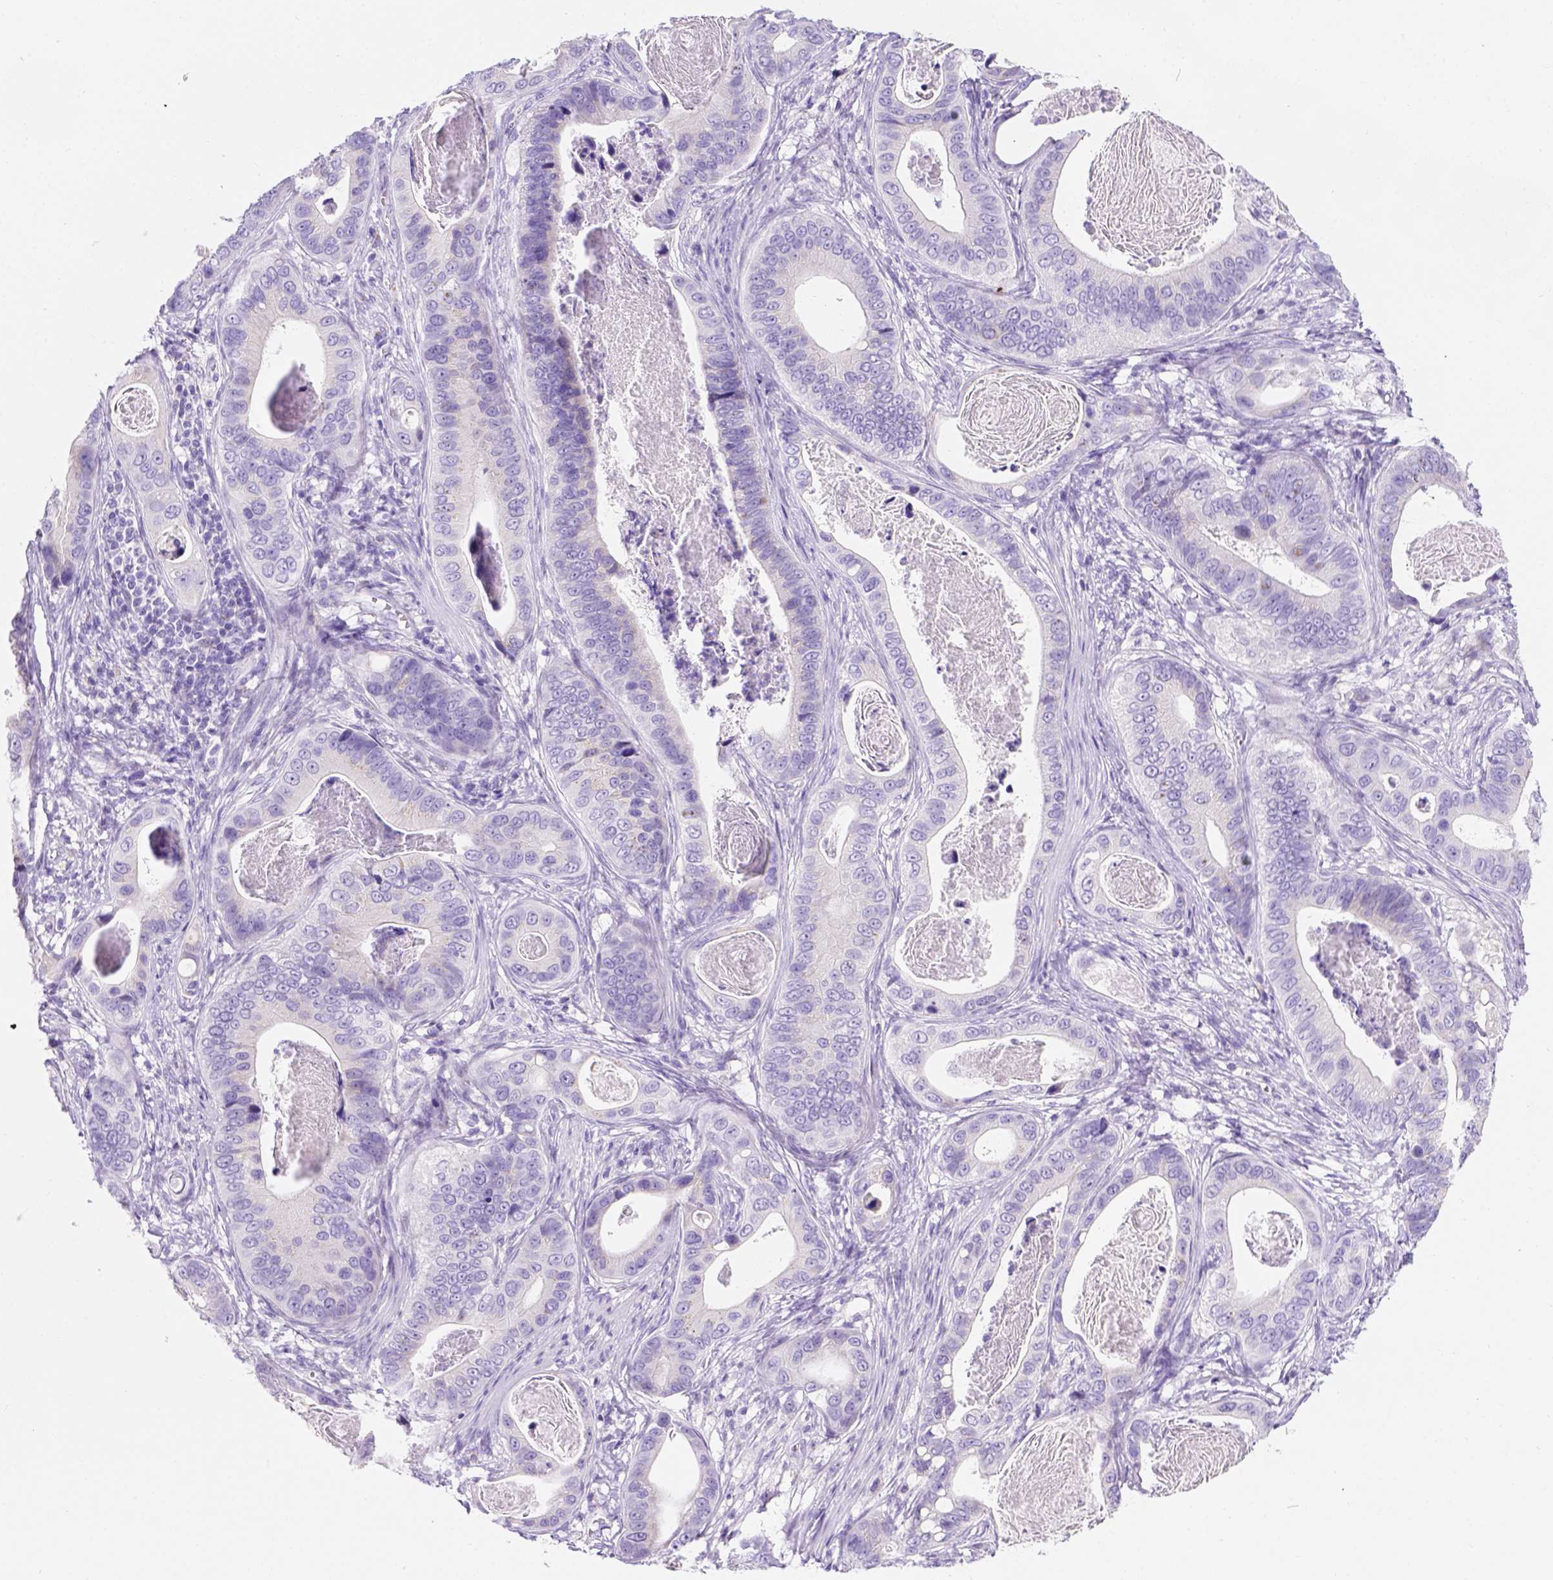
{"staining": {"intensity": "negative", "quantity": "none", "location": "none"}, "tissue": "stomach cancer", "cell_type": "Tumor cells", "image_type": "cancer", "snomed": [{"axis": "morphology", "description": "Adenocarcinoma, NOS"}, {"axis": "topography", "description": "Stomach"}], "caption": "Immunohistochemistry of stomach cancer displays no positivity in tumor cells.", "gene": "PHF7", "patient": {"sex": "male", "age": 84}}